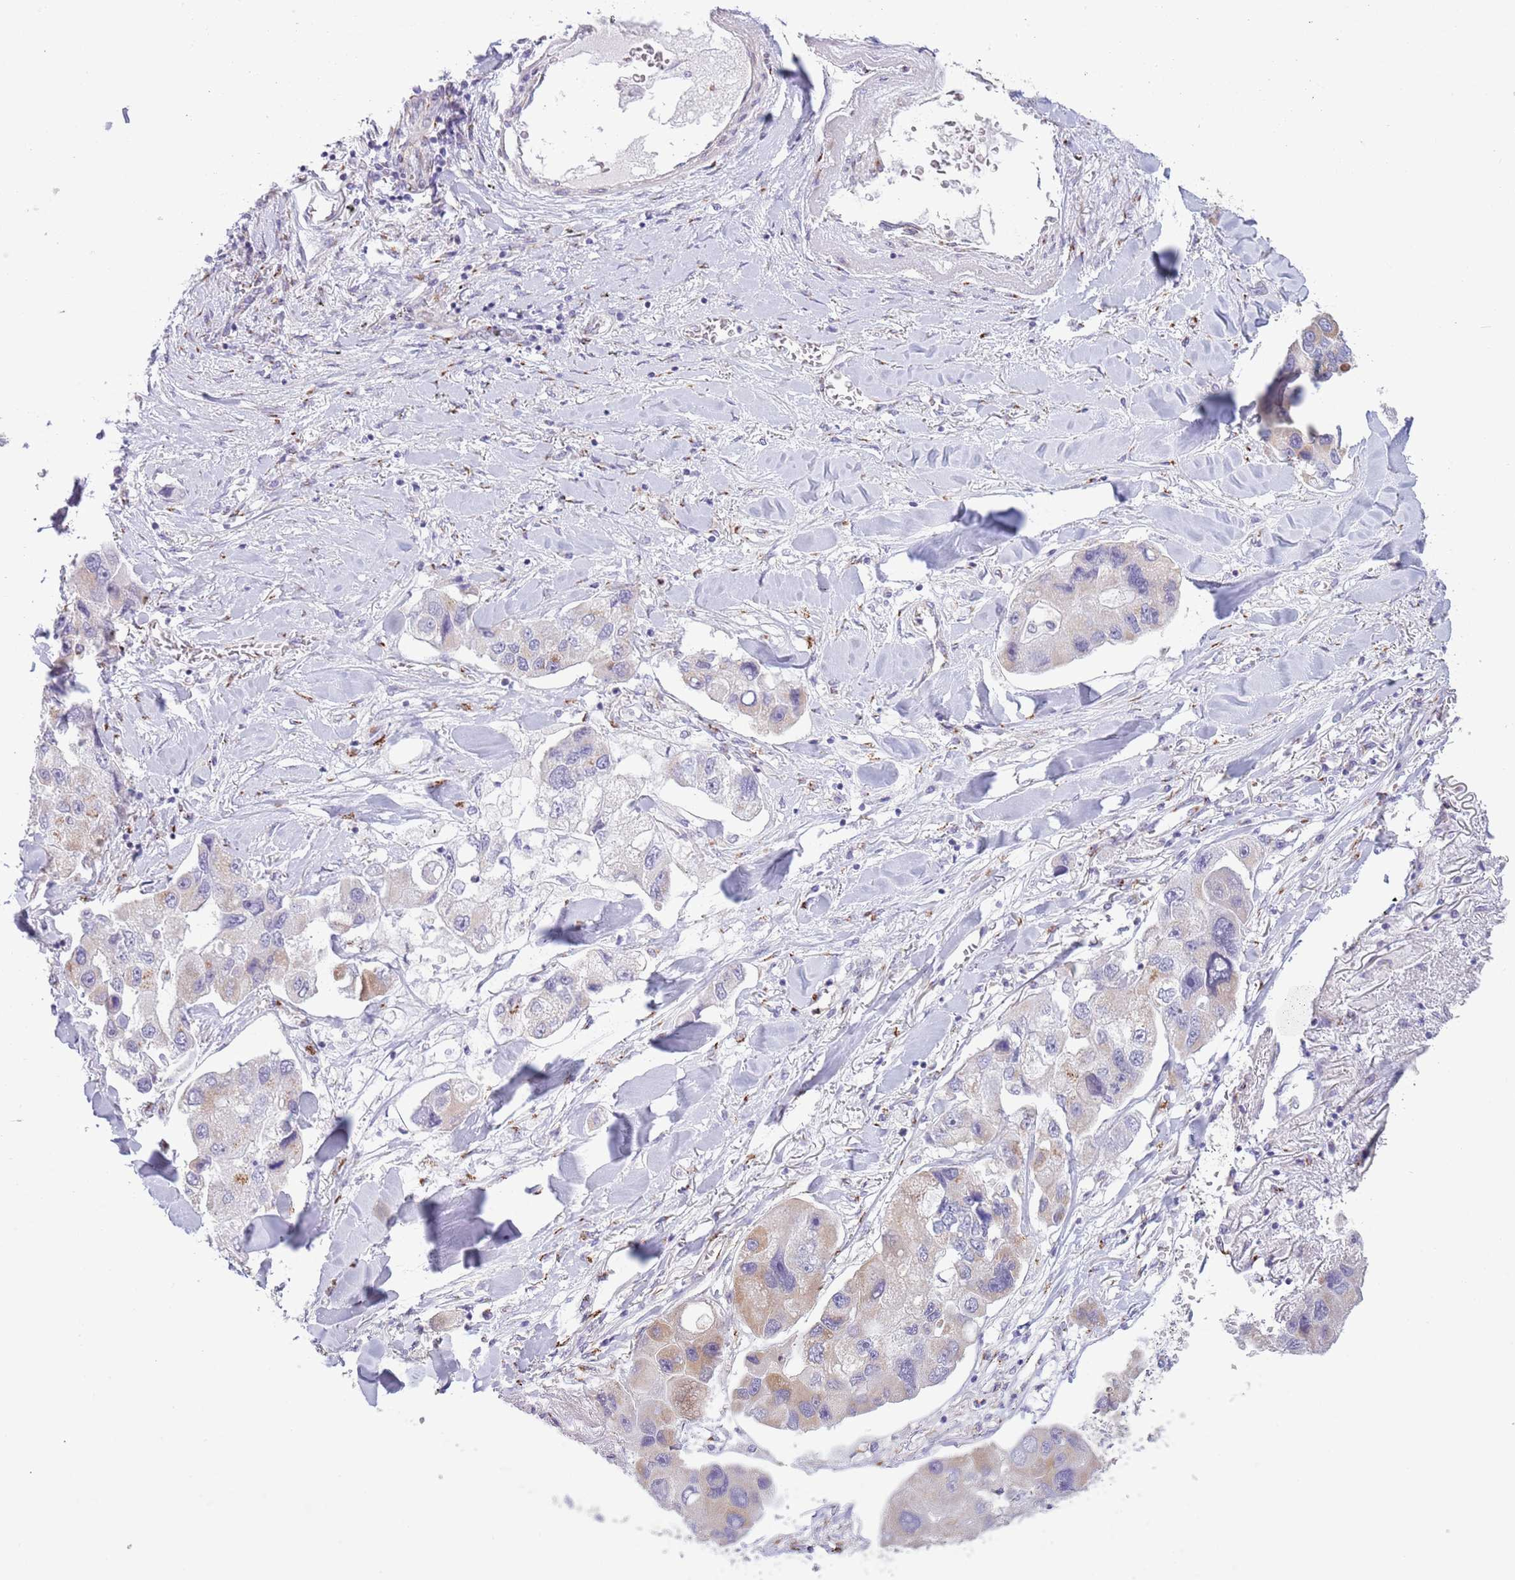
{"staining": {"intensity": "weak", "quantity": "25%-75%", "location": "cytoplasmic/membranous"}, "tissue": "lung cancer", "cell_type": "Tumor cells", "image_type": "cancer", "snomed": [{"axis": "morphology", "description": "Adenocarcinoma, NOS"}, {"axis": "topography", "description": "Lung"}], "caption": "DAB immunohistochemical staining of human lung cancer (adenocarcinoma) demonstrates weak cytoplasmic/membranous protein positivity in about 25%-75% of tumor cells. Using DAB (brown) and hematoxylin (blue) stains, captured at high magnification using brightfield microscopy.", "gene": "C20orf96", "patient": {"sex": "female", "age": 54}}